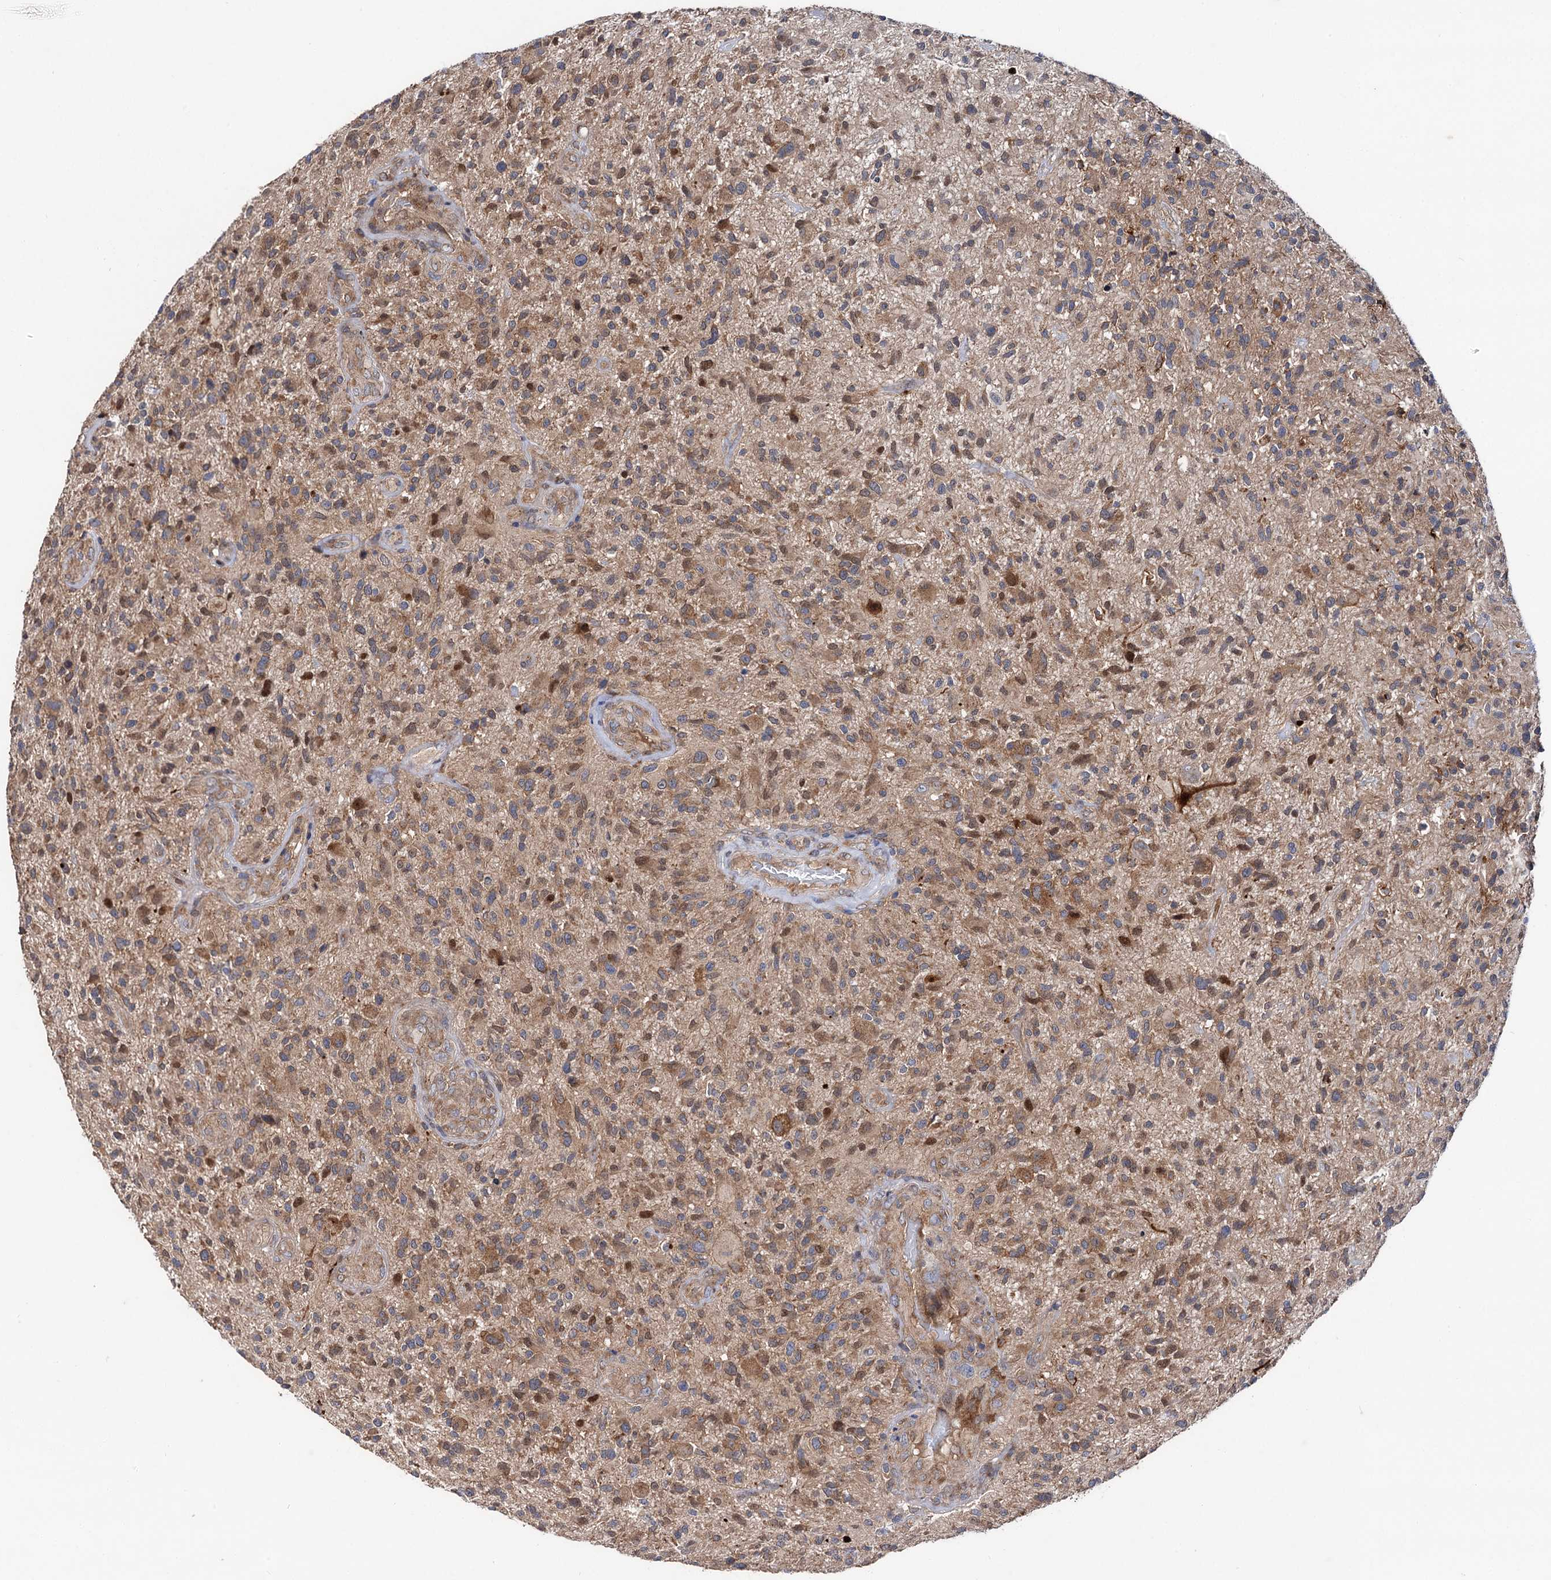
{"staining": {"intensity": "moderate", "quantity": "25%-75%", "location": "cytoplasmic/membranous"}, "tissue": "glioma", "cell_type": "Tumor cells", "image_type": "cancer", "snomed": [{"axis": "morphology", "description": "Glioma, malignant, High grade"}, {"axis": "topography", "description": "Brain"}], "caption": "About 25%-75% of tumor cells in glioma exhibit moderate cytoplasmic/membranous protein expression as visualized by brown immunohistochemical staining.", "gene": "NAA25", "patient": {"sex": "male", "age": 47}}